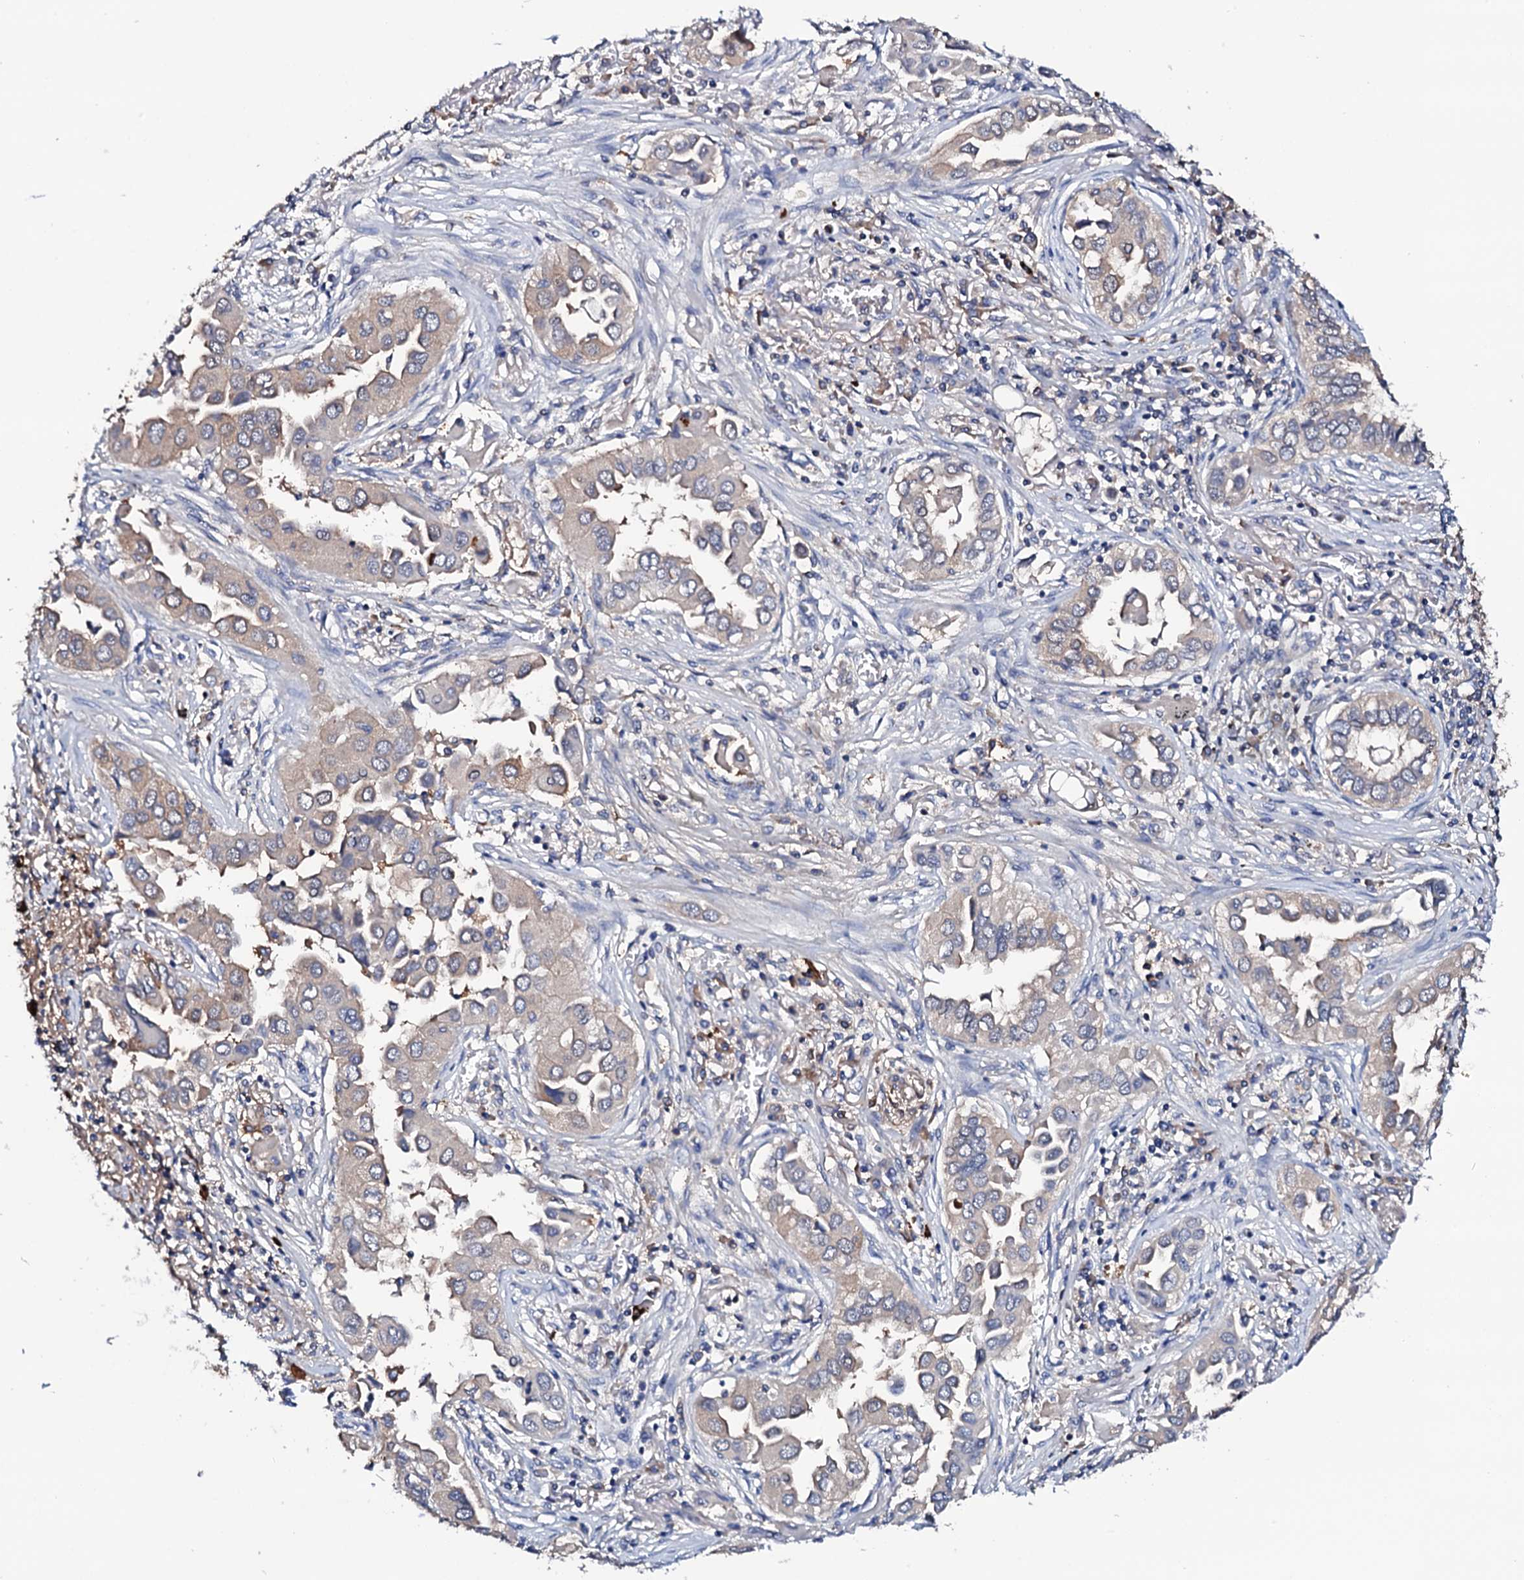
{"staining": {"intensity": "weak", "quantity": "25%-75%", "location": "cytoplasmic/membranous"}, "tissue": "lung cancer", "cell_type": "Tumor cells", "image_type": "cancer", "snomed": [{"axis": "morphology", "description": "Adenocarcinoma, NOS"}, {"axis": "topography", "description": "Lung"}], "caption": "This is a micrograph of IHC staining of lung adenocarcinoma, which shows weak expression in the cytoplasmic/membranous of tumor cells.", "gene": "TCAF2", "patient": {"sex": "female", "age": 76}}